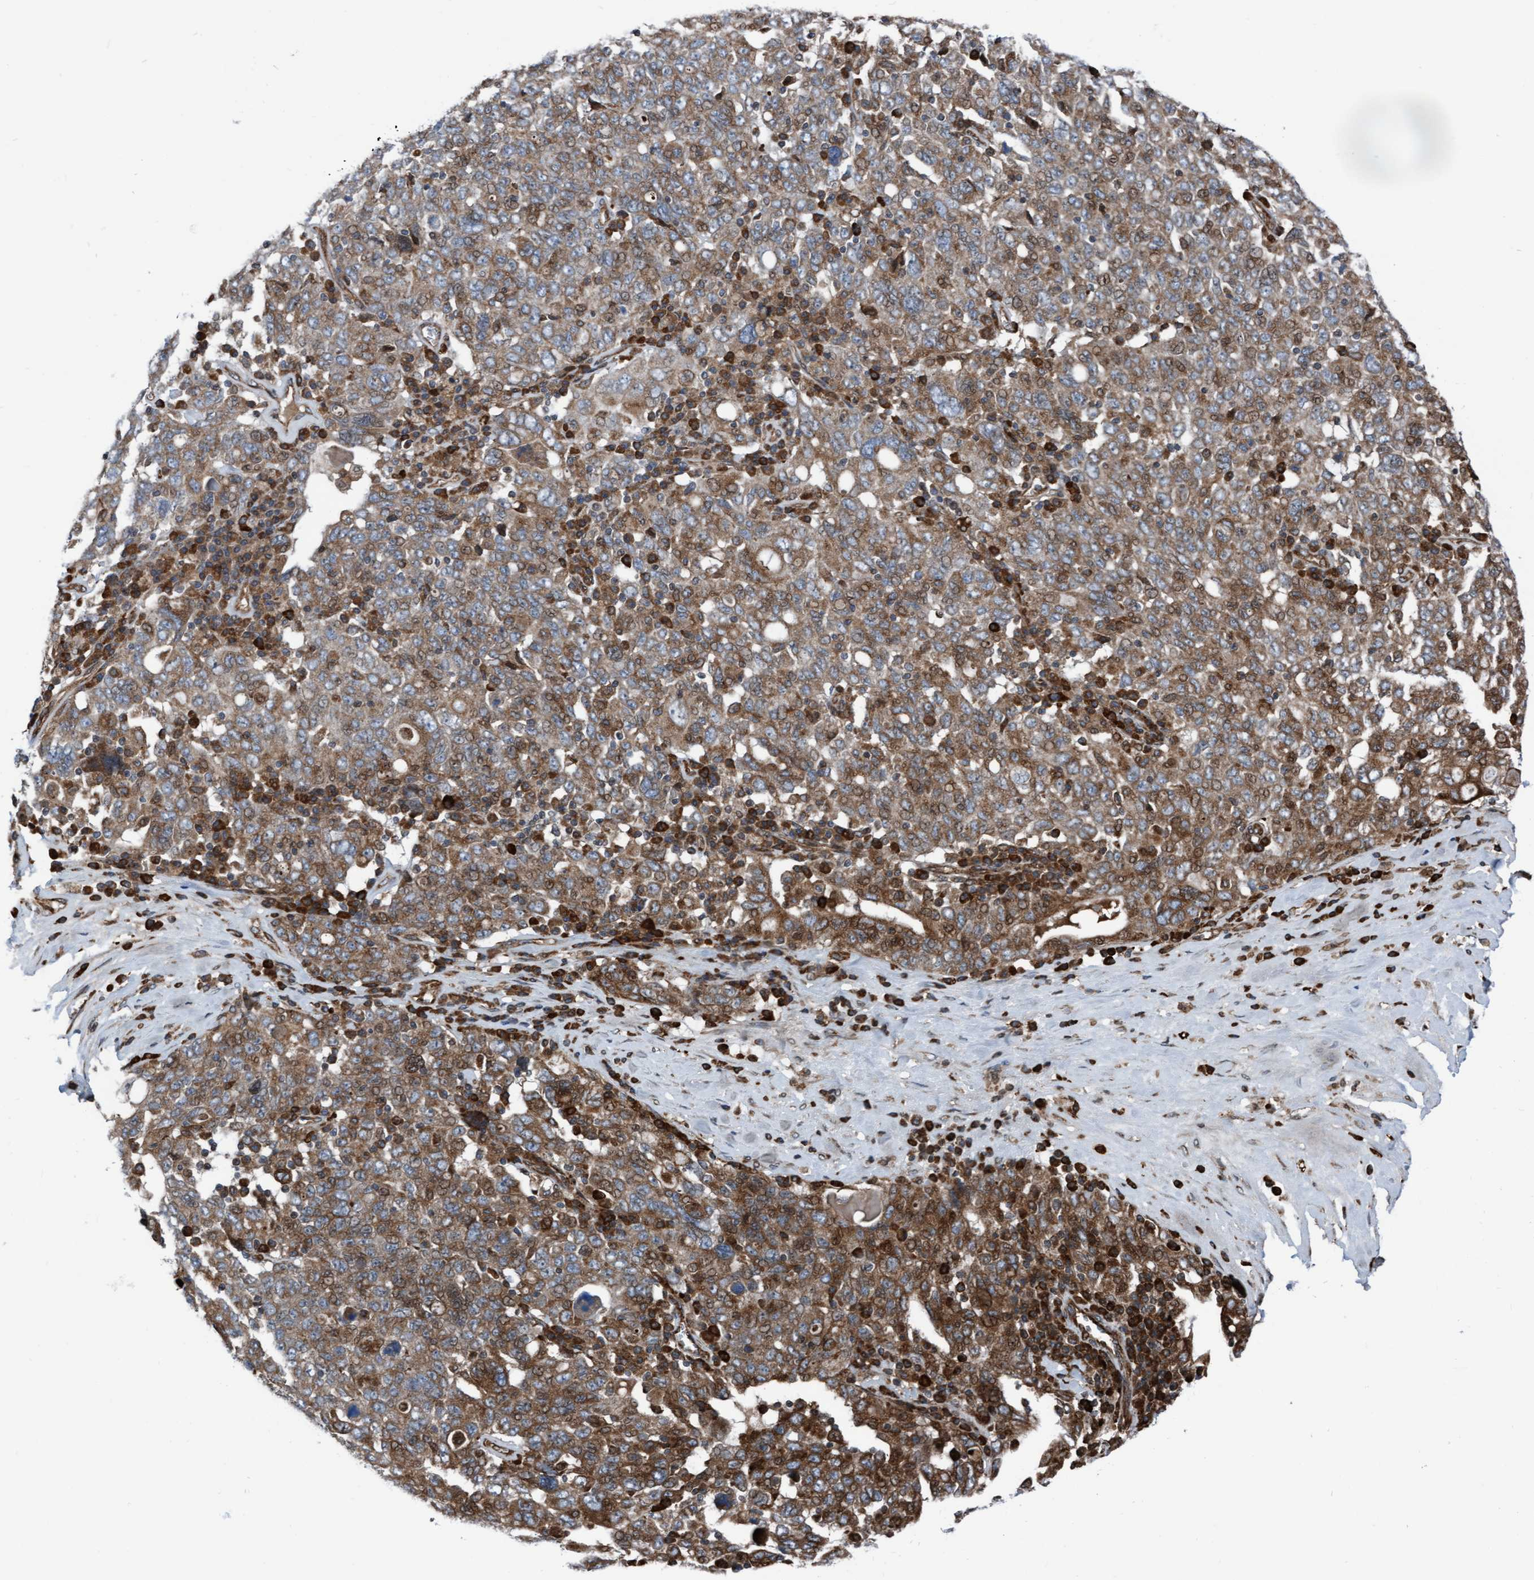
{"staining": {"intensity": "weak", "quantity": ">75%", "location": "cytoplasmic/membranous"}, "tissue": "ovarian cancer", "cell_type": "Tumor cells", "image_type": "cancer", "snomed": [{"axis": "morphology", "description": "Carcinoma, endometroid"}, {"axis": "topography", "description": "Ovary"}], "caption": "A brown stain highlights weak cytoplasmic/membranous positivity of a protein in endometroid carcinoma (ovarian) tumor cells.", "gene": "RAP1GAP2", "patient": {"sex": "female", "age": 62}}